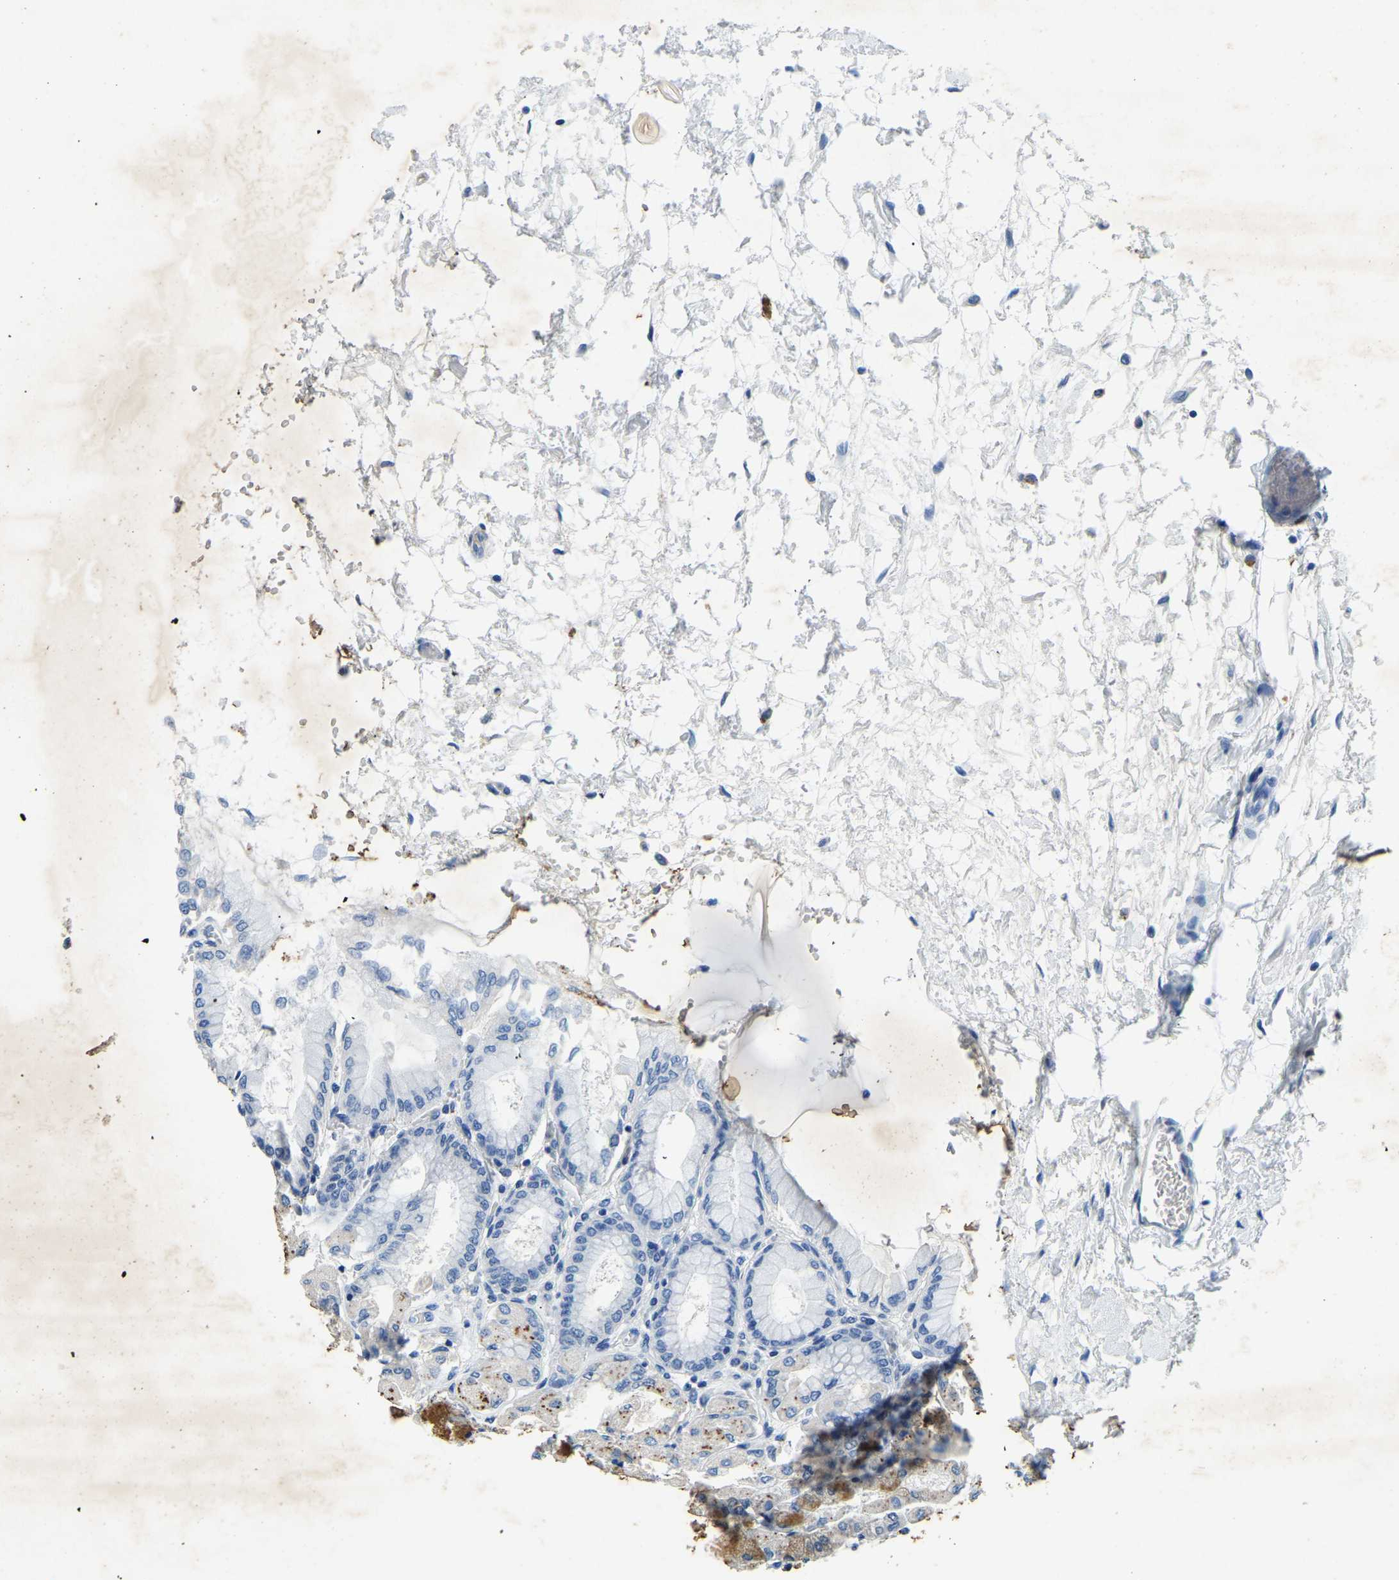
{"staining": {"intensity": "negative", "quantity": "none", "location": "none"}, "tissue": "stomach", "cell_type": "Glandular cells", "image_type": "normal", "snomed": [{"axis": "morphology", "description": "Normal tissue, NOS"}, {"axis": "topography", "description": "Stomach, upper"}], "caption": "Stomach stained for a protein using immunohistochemistry (IHC) displays no expression glandular cells.", "gene": "UBN2", "patient": {"sex": "female", "age": 56}}